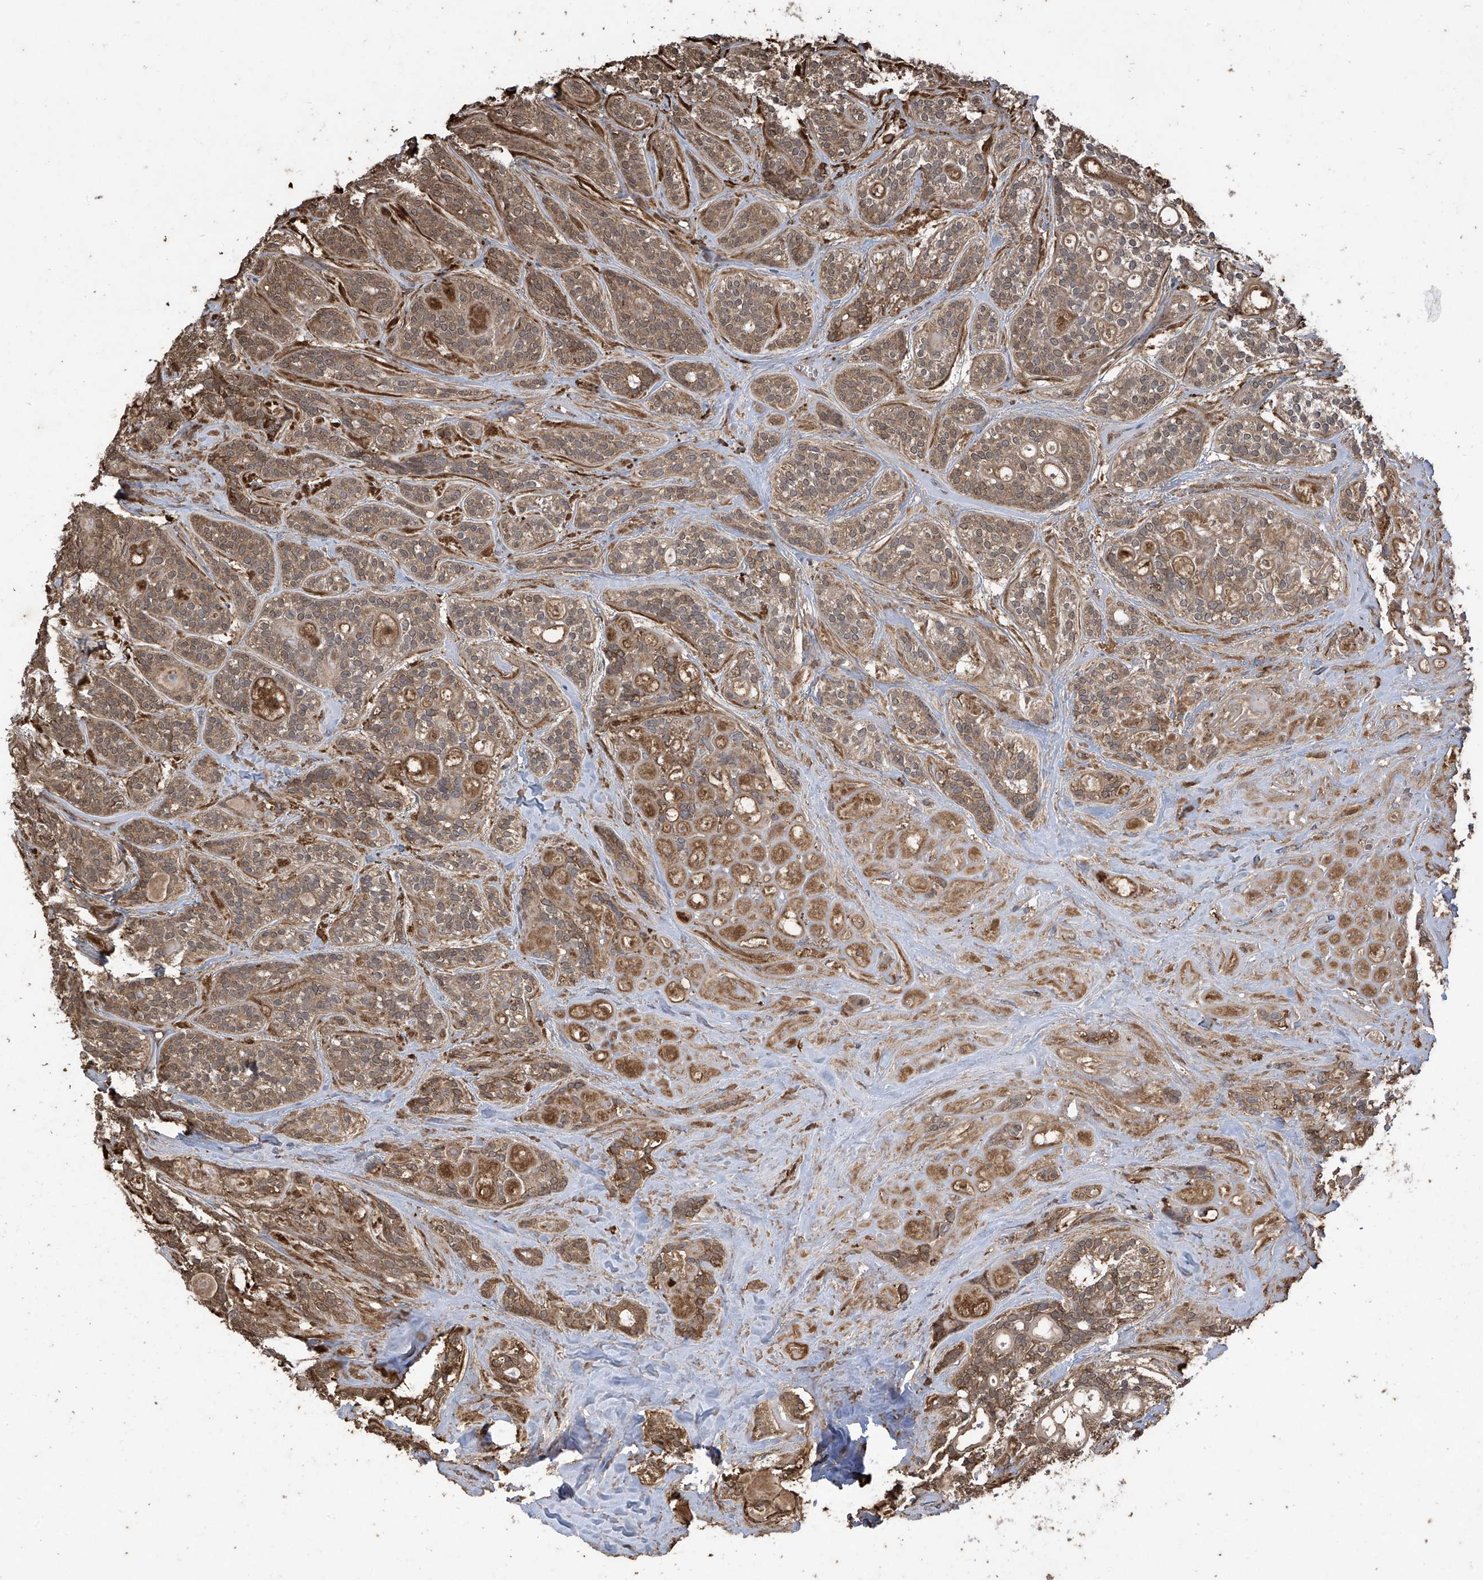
{"staining": {"intensity": "moderate", "quantity": ">75%", "location": "cytoplasmic/membranous"}, "tissue": "head and neck cancer", "cell_type": "Tumor cells", "image_type": "cancer", "snomed": [{"axis": "morphology", "description": "Adenocarcinoma, NOS"}, {"axis": "topography", "description": "Head-Neck"}], "caption": "High-power microscopy captured an immunohistochemistry (IHC) micrograph of head and neck adenocarcinoma, revealing moderate cytoplasmic/membranous positivity in about >75% of tumor cells.", "gene": "PNPT1", "patient": {"sex": "male", "age": 66}}